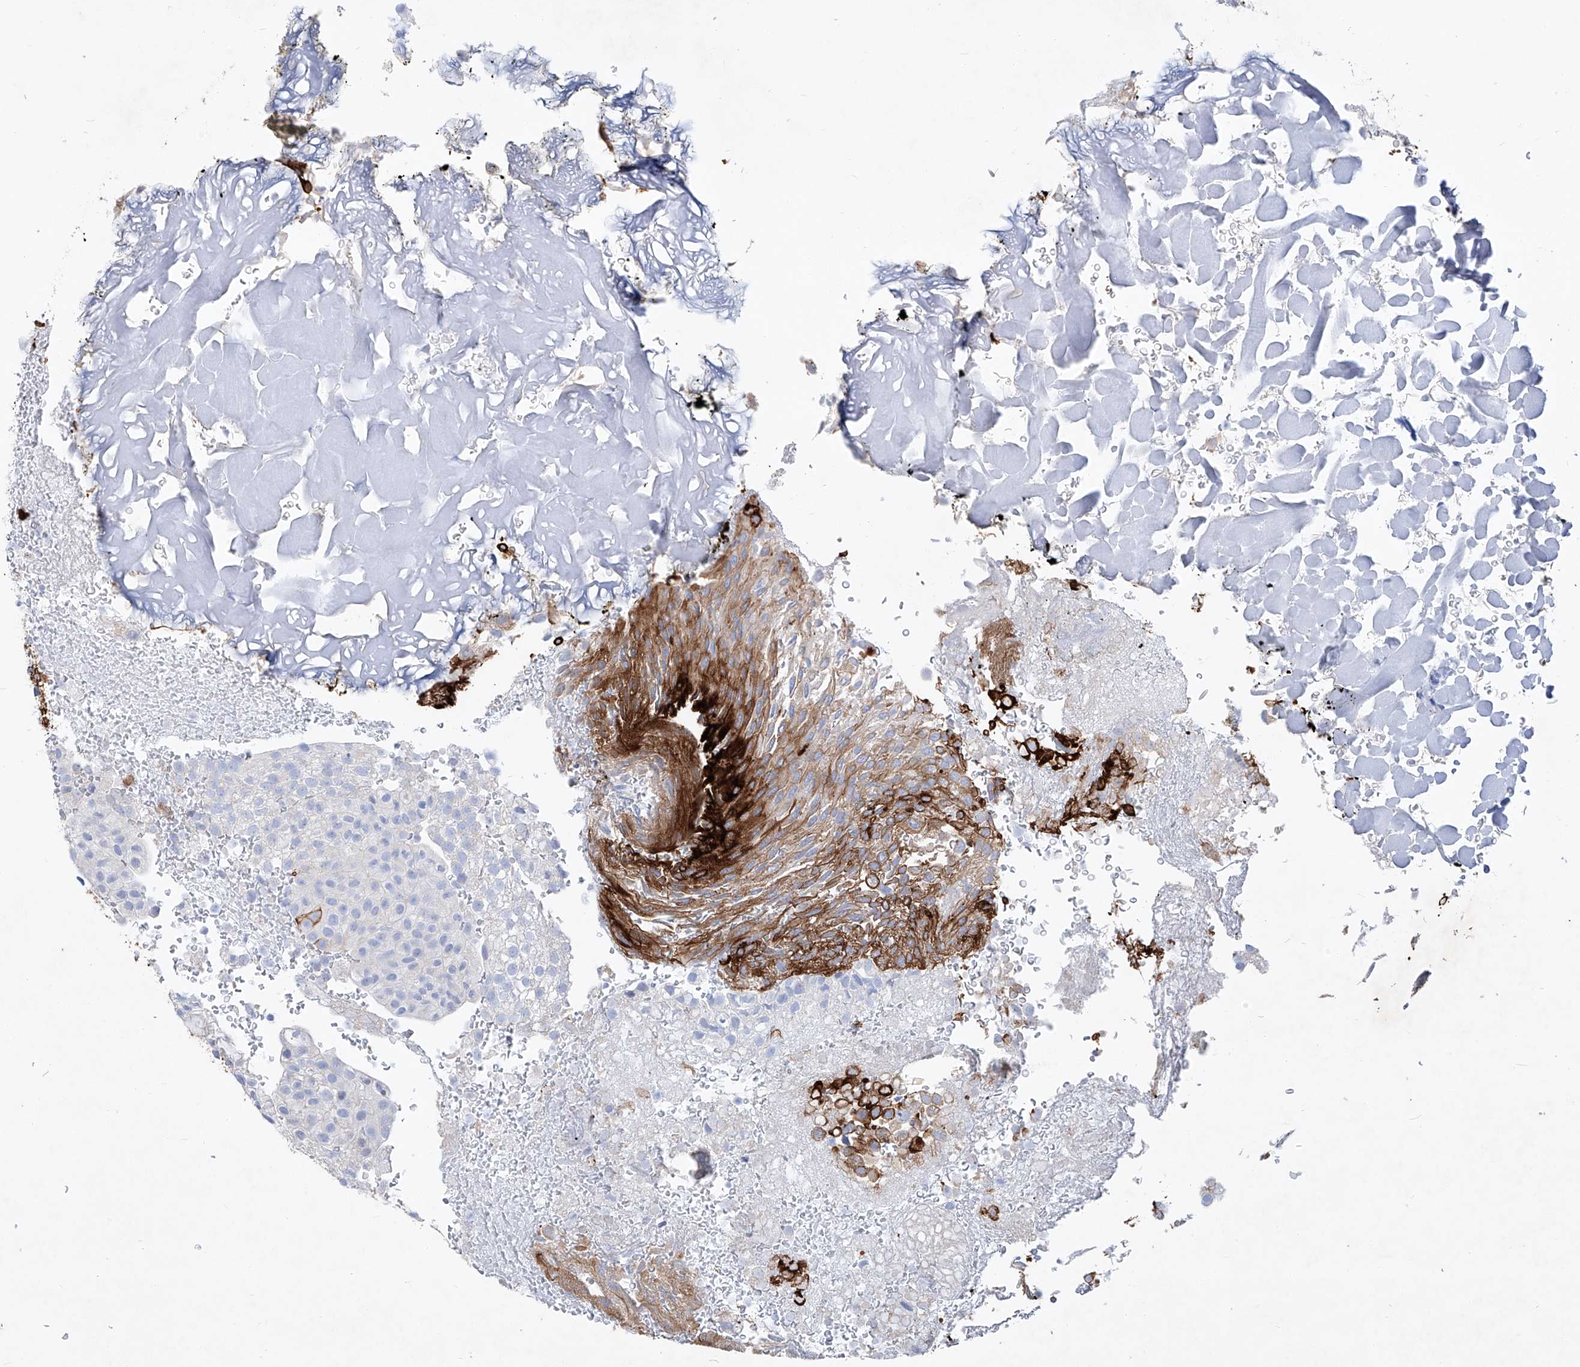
{"staining": {"intensity": "strong", "quantity": "25%-75%", "location": "cytoplasmic/membranous"}, "tissue": "urothelial cancer", "cell_type": "Tumor cells", "image_type": "cancer", "snomed": [{"axis": "morphology", "description": "Urothelial carcinoma, Low grade"}, {"axis": "topography", "description": "Urinary bladder"}], "caption": "Urothelial cancer stained for a protein (brown) reveals strong cytoplasmic/membranous positive positivity in about 25%-75% of tumor cells.", "gene": "FRS3", "patient": {"sex": "male", "age": 78}}